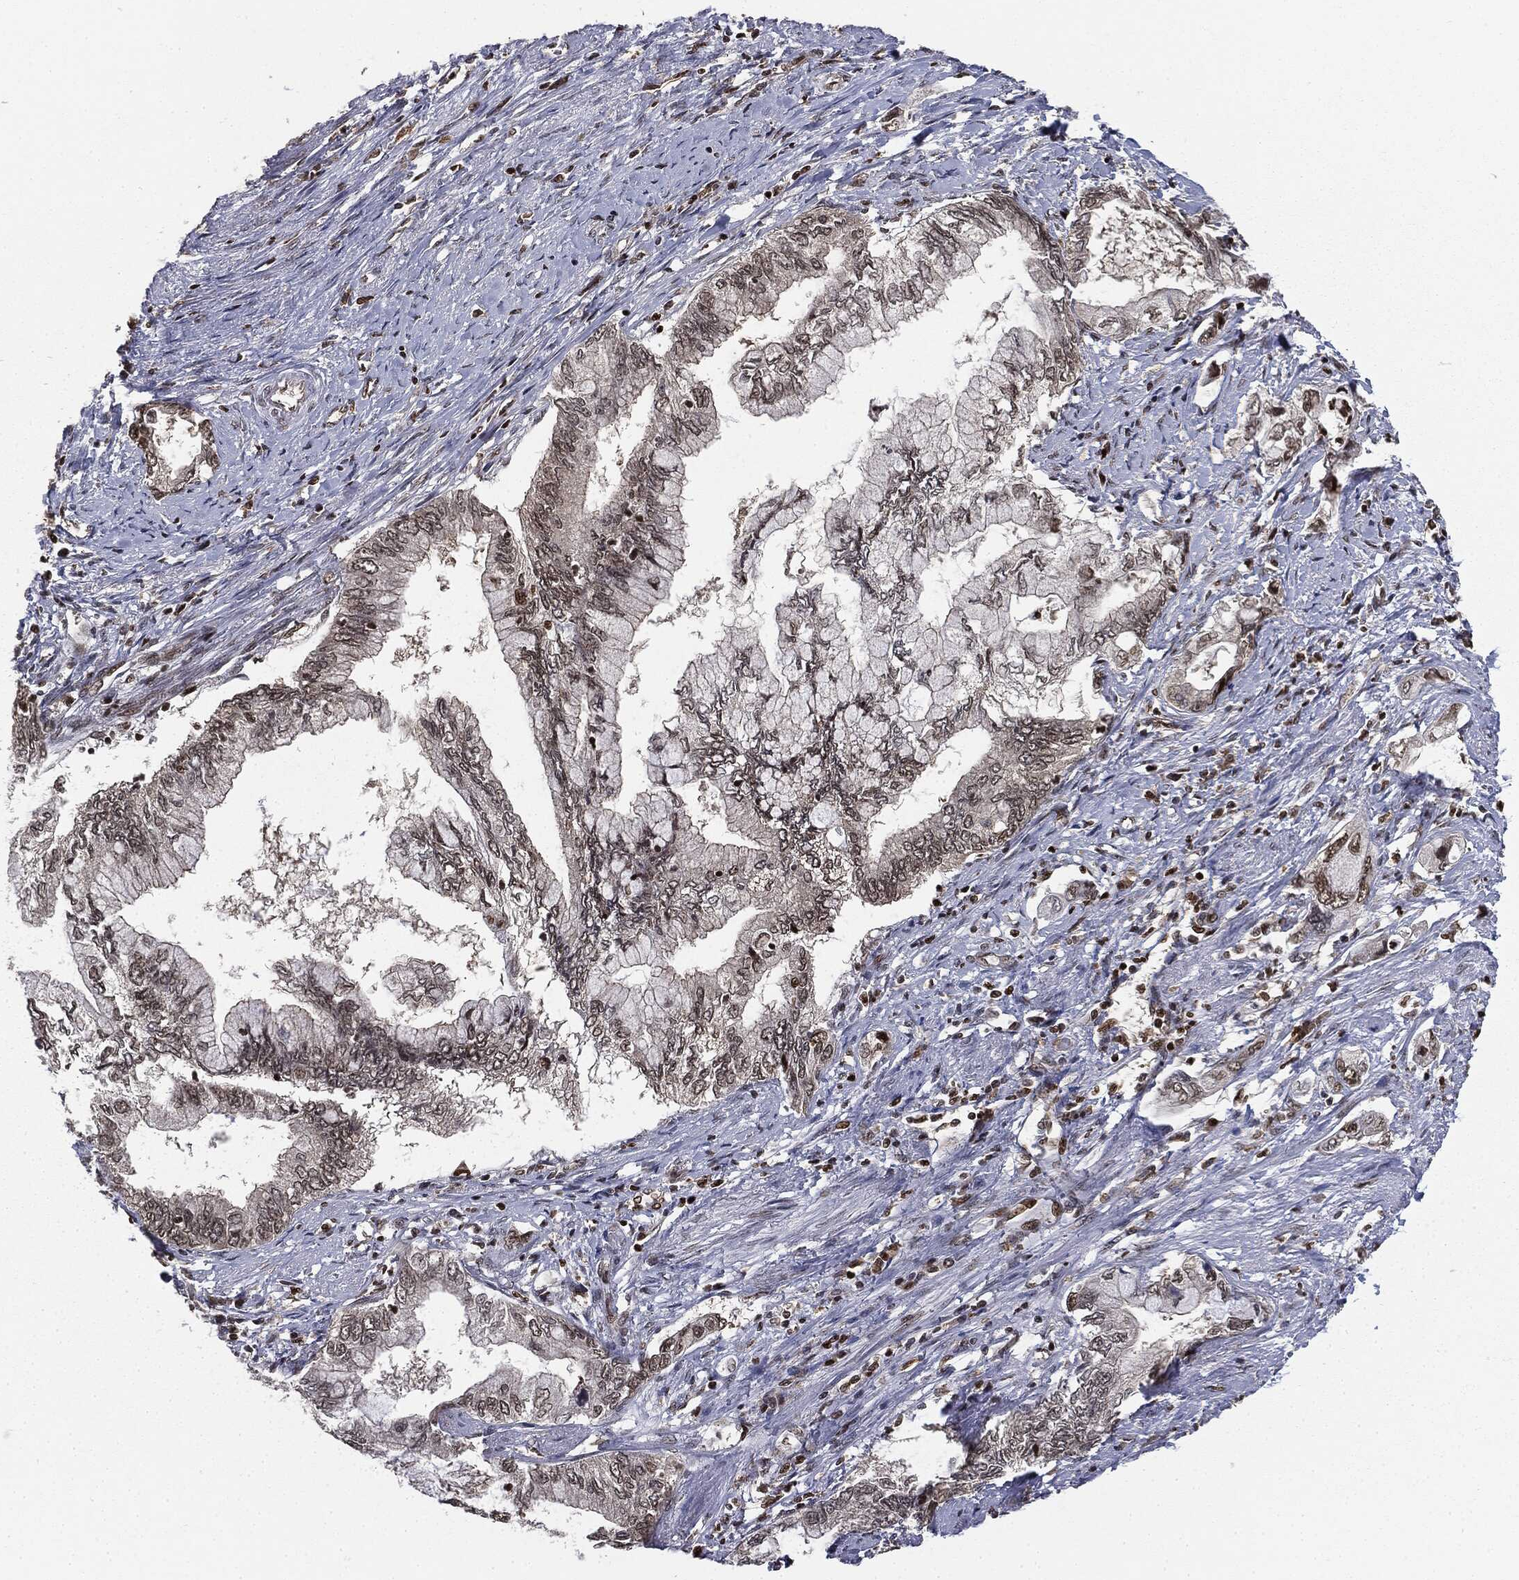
{"staining": {"intensity": "weak", "quantity": "25%-75%", "location": "cytoplasmic/membranous,nuclear"}, "tissue": "pancreatic cancer", "cell_type": "Tumor cells", "image_type": "cancer", "snomed": [{"axis": "morphology", "description": "Adenocarcinoma, NOS"}, {"axis": "topography", "description": "Pancreas"}], "caption": "Protein staining of pancreatic cancer tissue reveals weak cytoplasmic/membranous and nuclear positivity in approximately 25%-75% of tumor cells. The protein of interest is shown in brown color, while the nuclei are stained blue.", "gene": "TBC1D22A", "patient": {"sex": "female", "age": 73}}